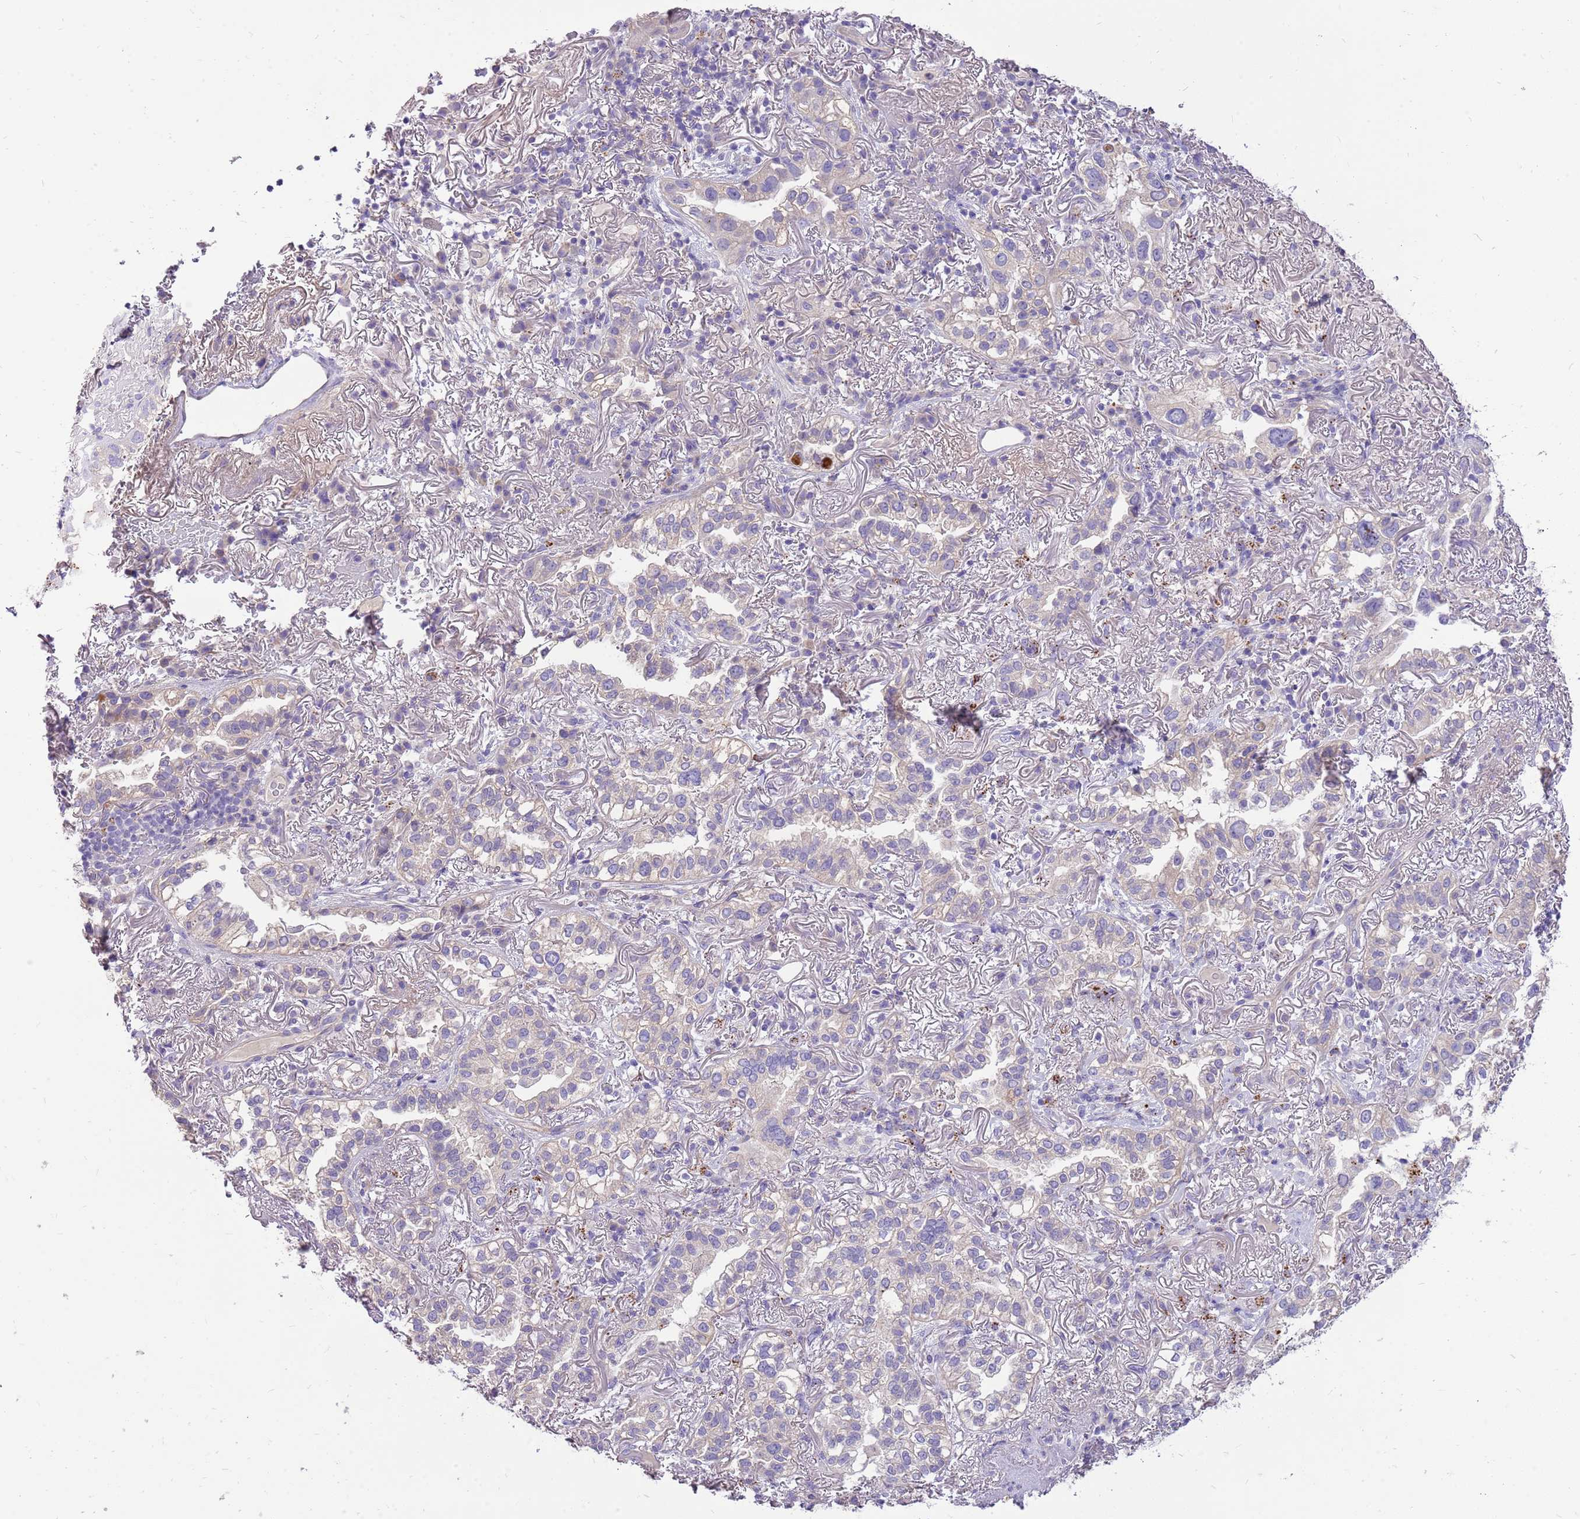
{"staining": {"intensity": "negative", "quantity": "none", "location": "none"}, "tissue": "lung cancer", "cell_type": "Tumor cells", "image_type": "cancer", "snomed": [{"axis": "morphology", "description": "Adenocarcinoma, NOS"}, {"axis": "topography", "description": "Lung"}], "caption": "A histopathology image of lung cancer stained for a protein displays no brown staining in tumor cells. (DAB IHC with hematoxylin counter stain).", "gene": "NTN4", "patient": {"sex": "female", "age": 69}}